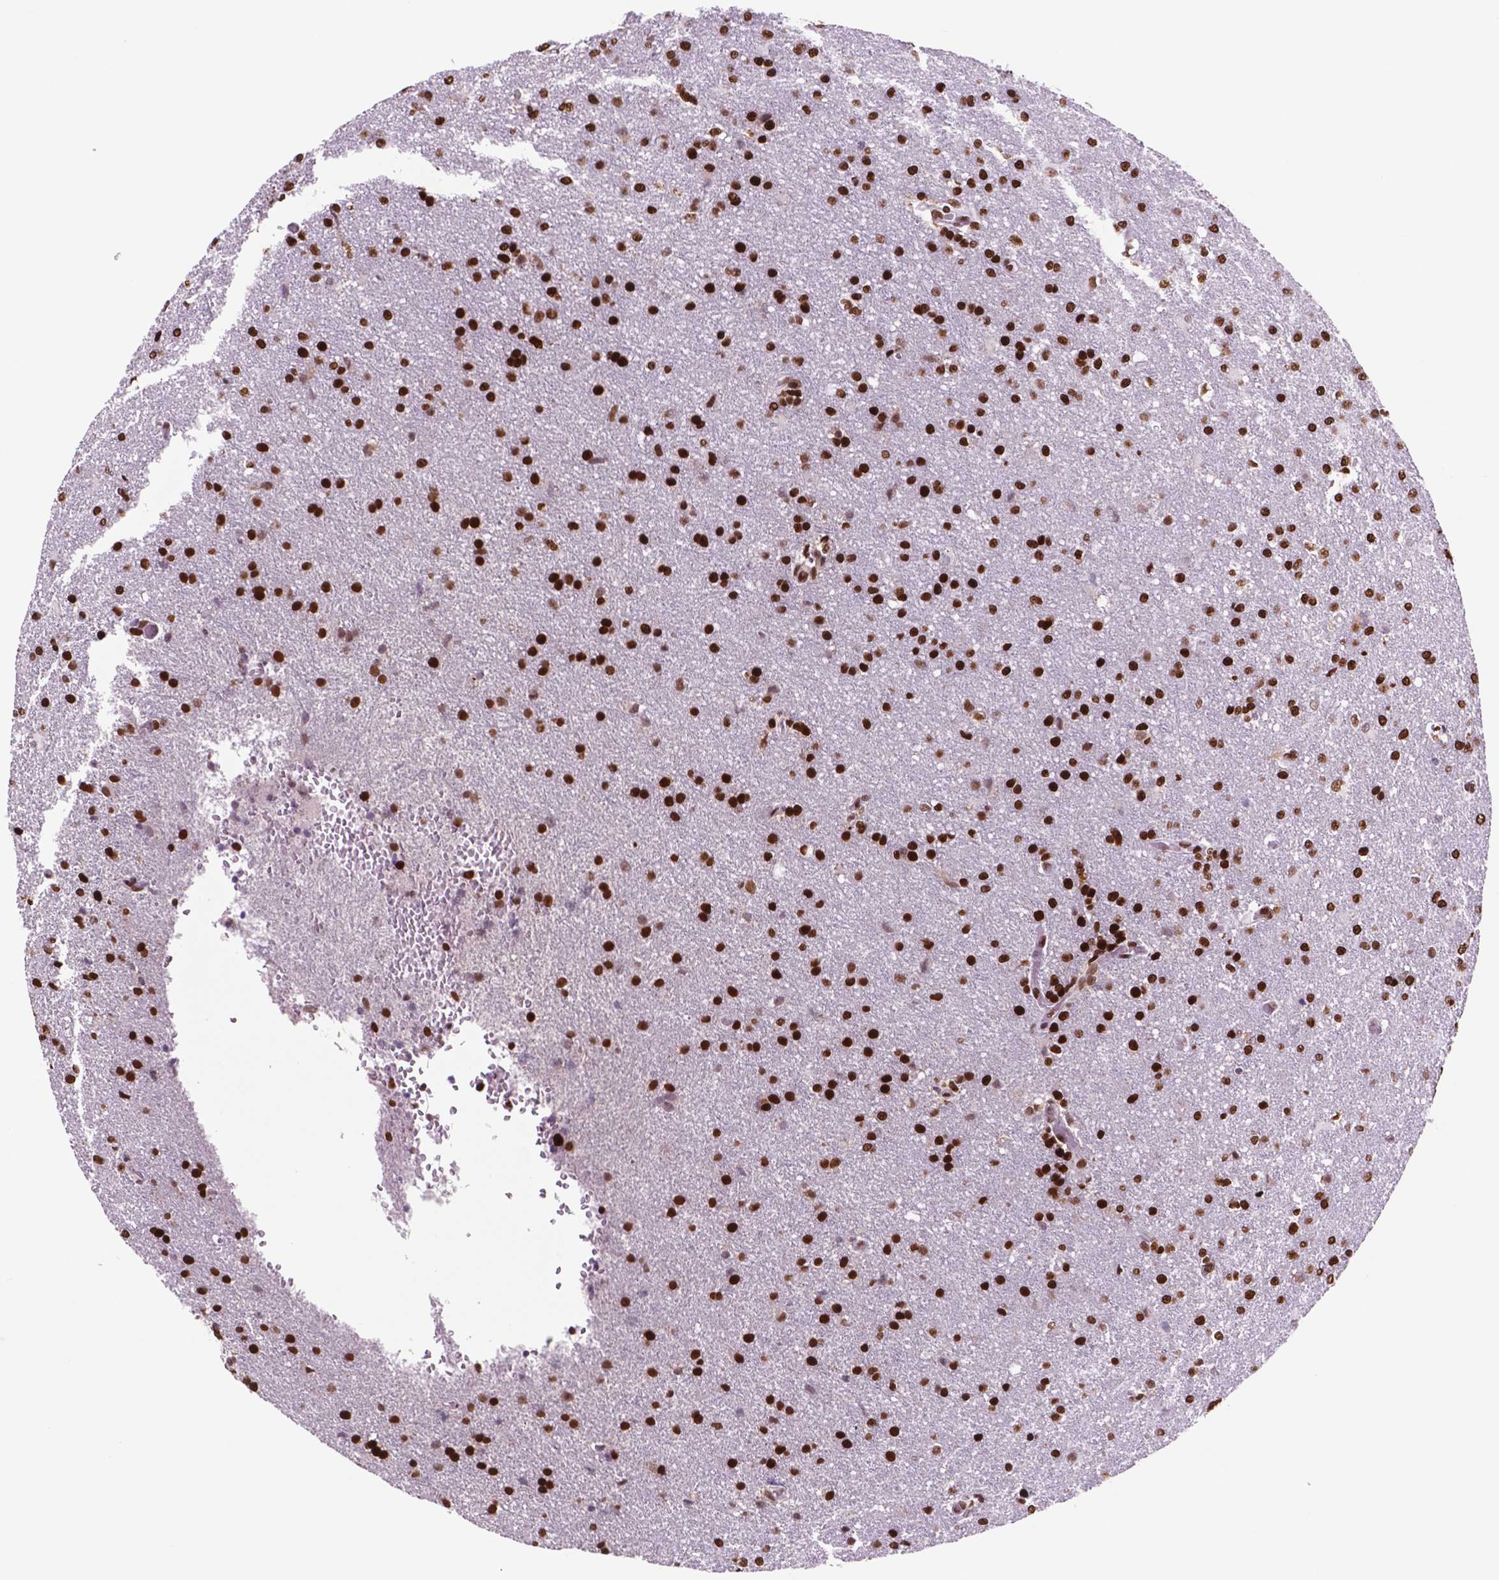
{"staining": {"intensity": "strong", "quantity": ">75%", "location": "nuclear"}, "tissue": "glioma", "cell_type": "Tumor cells", "image_type": "cancer", "snomed": [{"axis": "morphology", "description": "Glioma, malignant, High grade"}, {"axis": "topography", "description": "Brain"}], "caption": "Malignant high-grade glioma tissue displays strong nuclear expression in approximately >75% of tumor cells", "gene": "MSH6", "patient": {"sex": "male", "age": 68}}